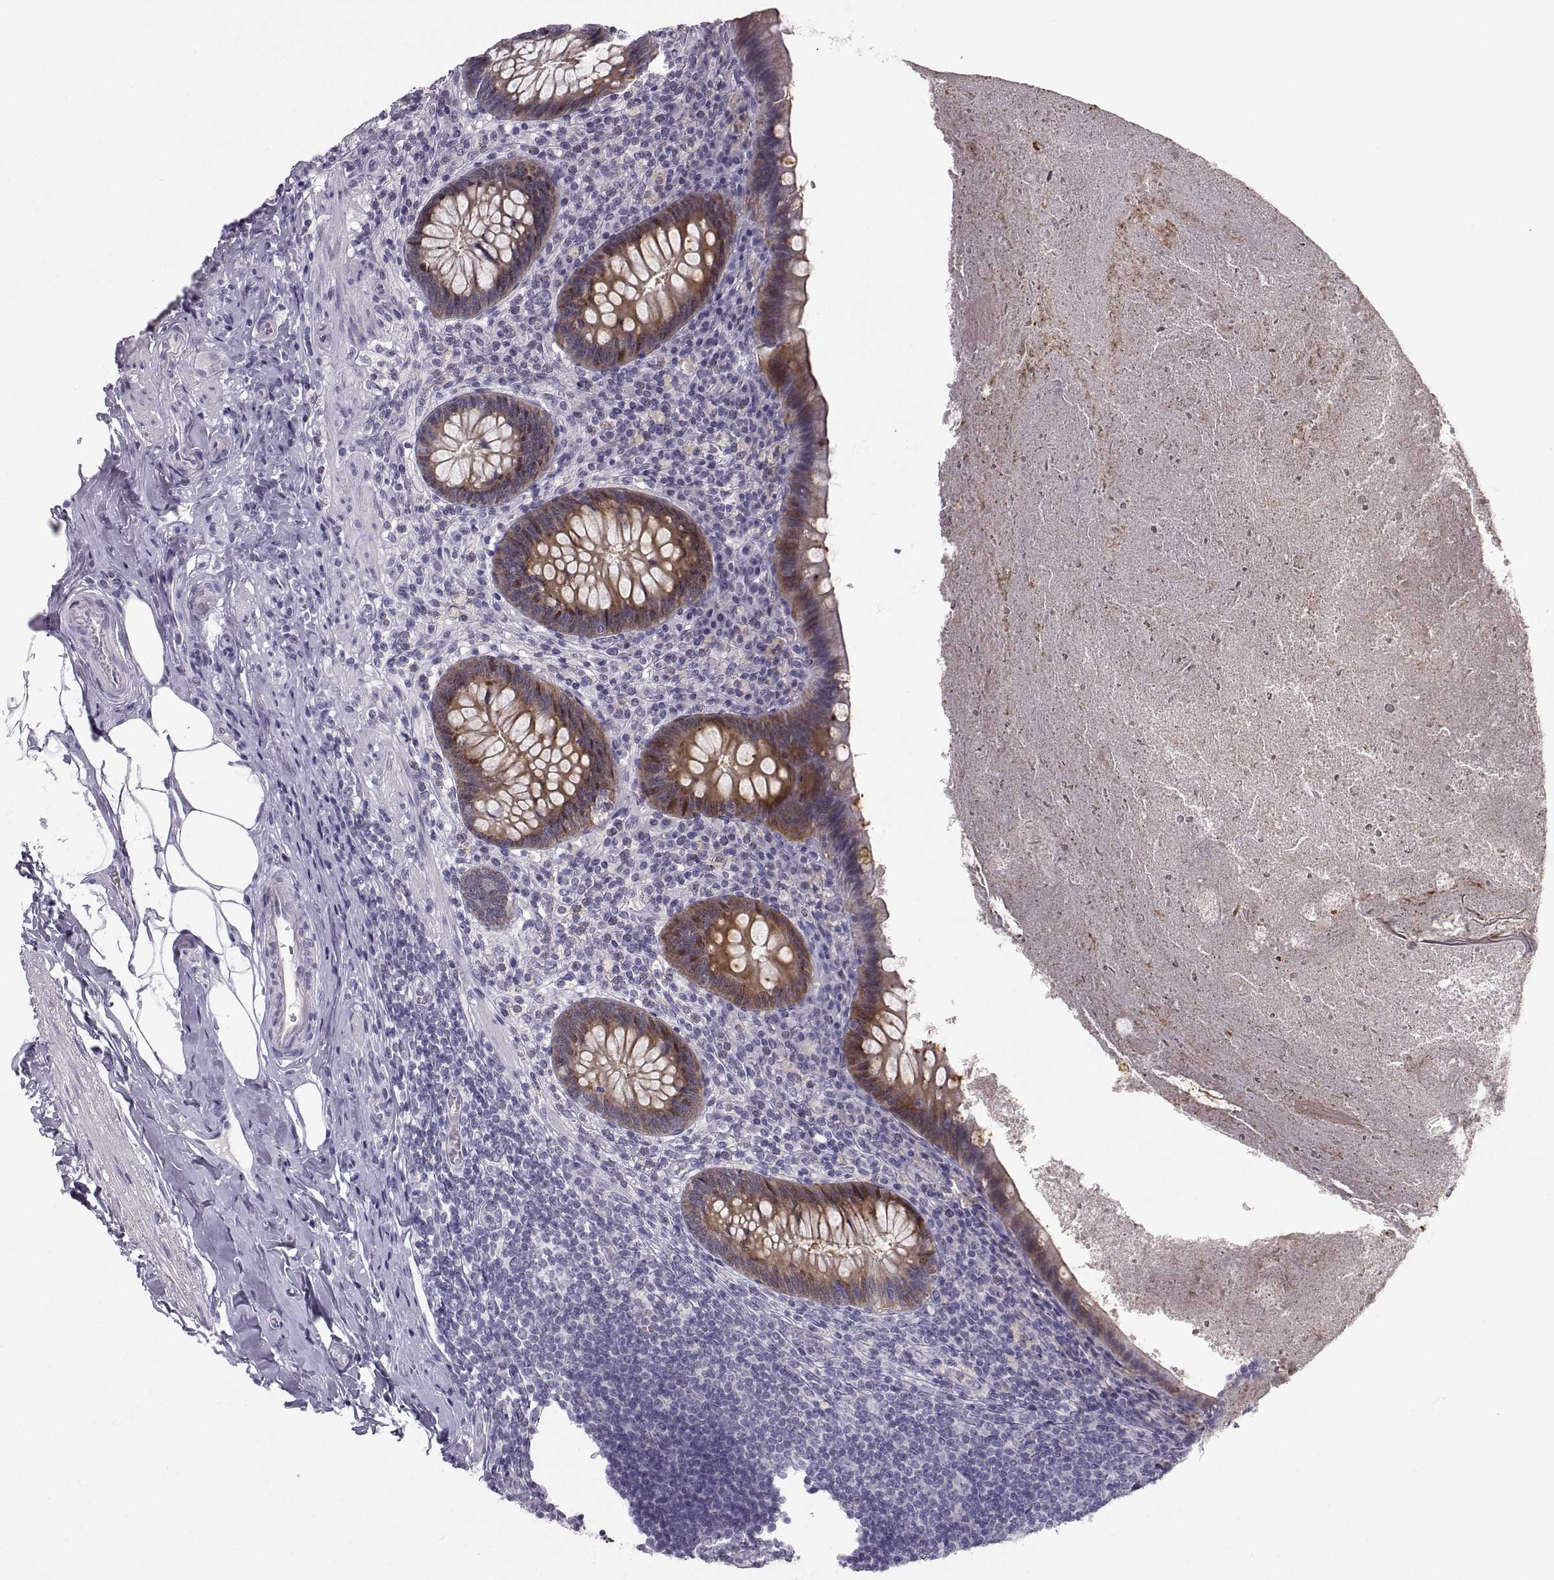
{"staining": {"intensity": "moderate", "quantity": "<25%", "location": "cytoplasmic/membranous"}, "tissue": "appendix", "cell_type": "Glandular cells", "image_type": "normal", "snomed": [{"axis": "morphology", "description": "Normal tissue, NOS"}, {"axis": "topography", "description": "Appendix"}], "caption": "Benign appendix was stained to show a protein in brown. There is low levels of moderate cytoplasmic/membranous positivity in approximately <25% of glandular cells. (IHC, brightfield microscopy, high magnification).", "gene": "ZNF185", "patient": {"sex": "male", "age": 47}}